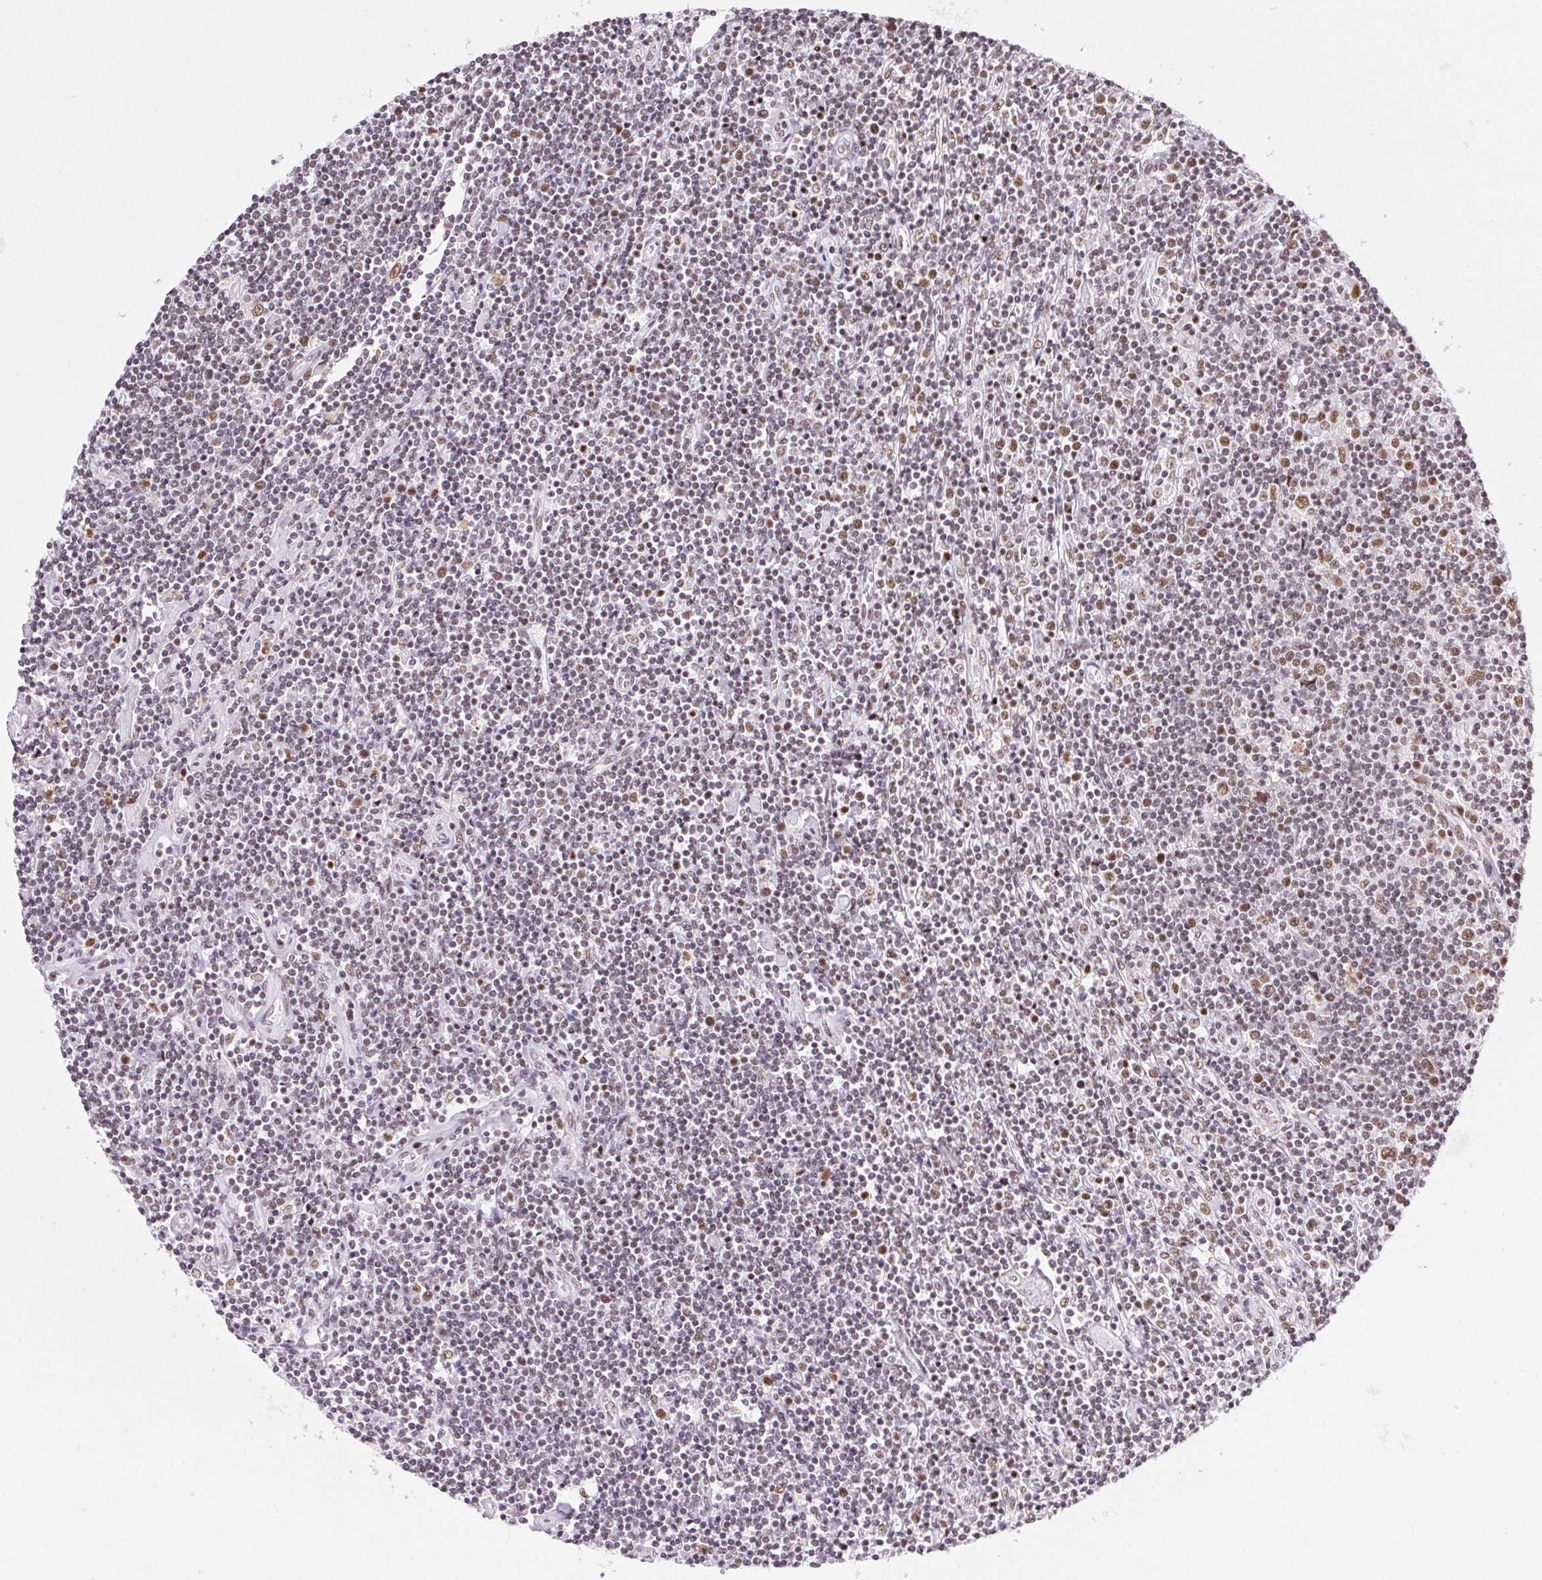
{"staining": {"intensity": "moderate", "quantity": ">75%", "location": "nuclear"}, "tissue": "lymphoma", "cell_type": "Tumor cells", "image_type": "cancer", "snomed": [{"axis": "morphology", "description": "Hodgkin's disease, NOS"}, {"axis": "topography", "description": "Lymph node"}], "caption": "Lymphoma stained with a protein marker exhibits moderate staining in tumor cells.", "gene": "TRA2B", "patient": {"sex": "male", "age": 40}}